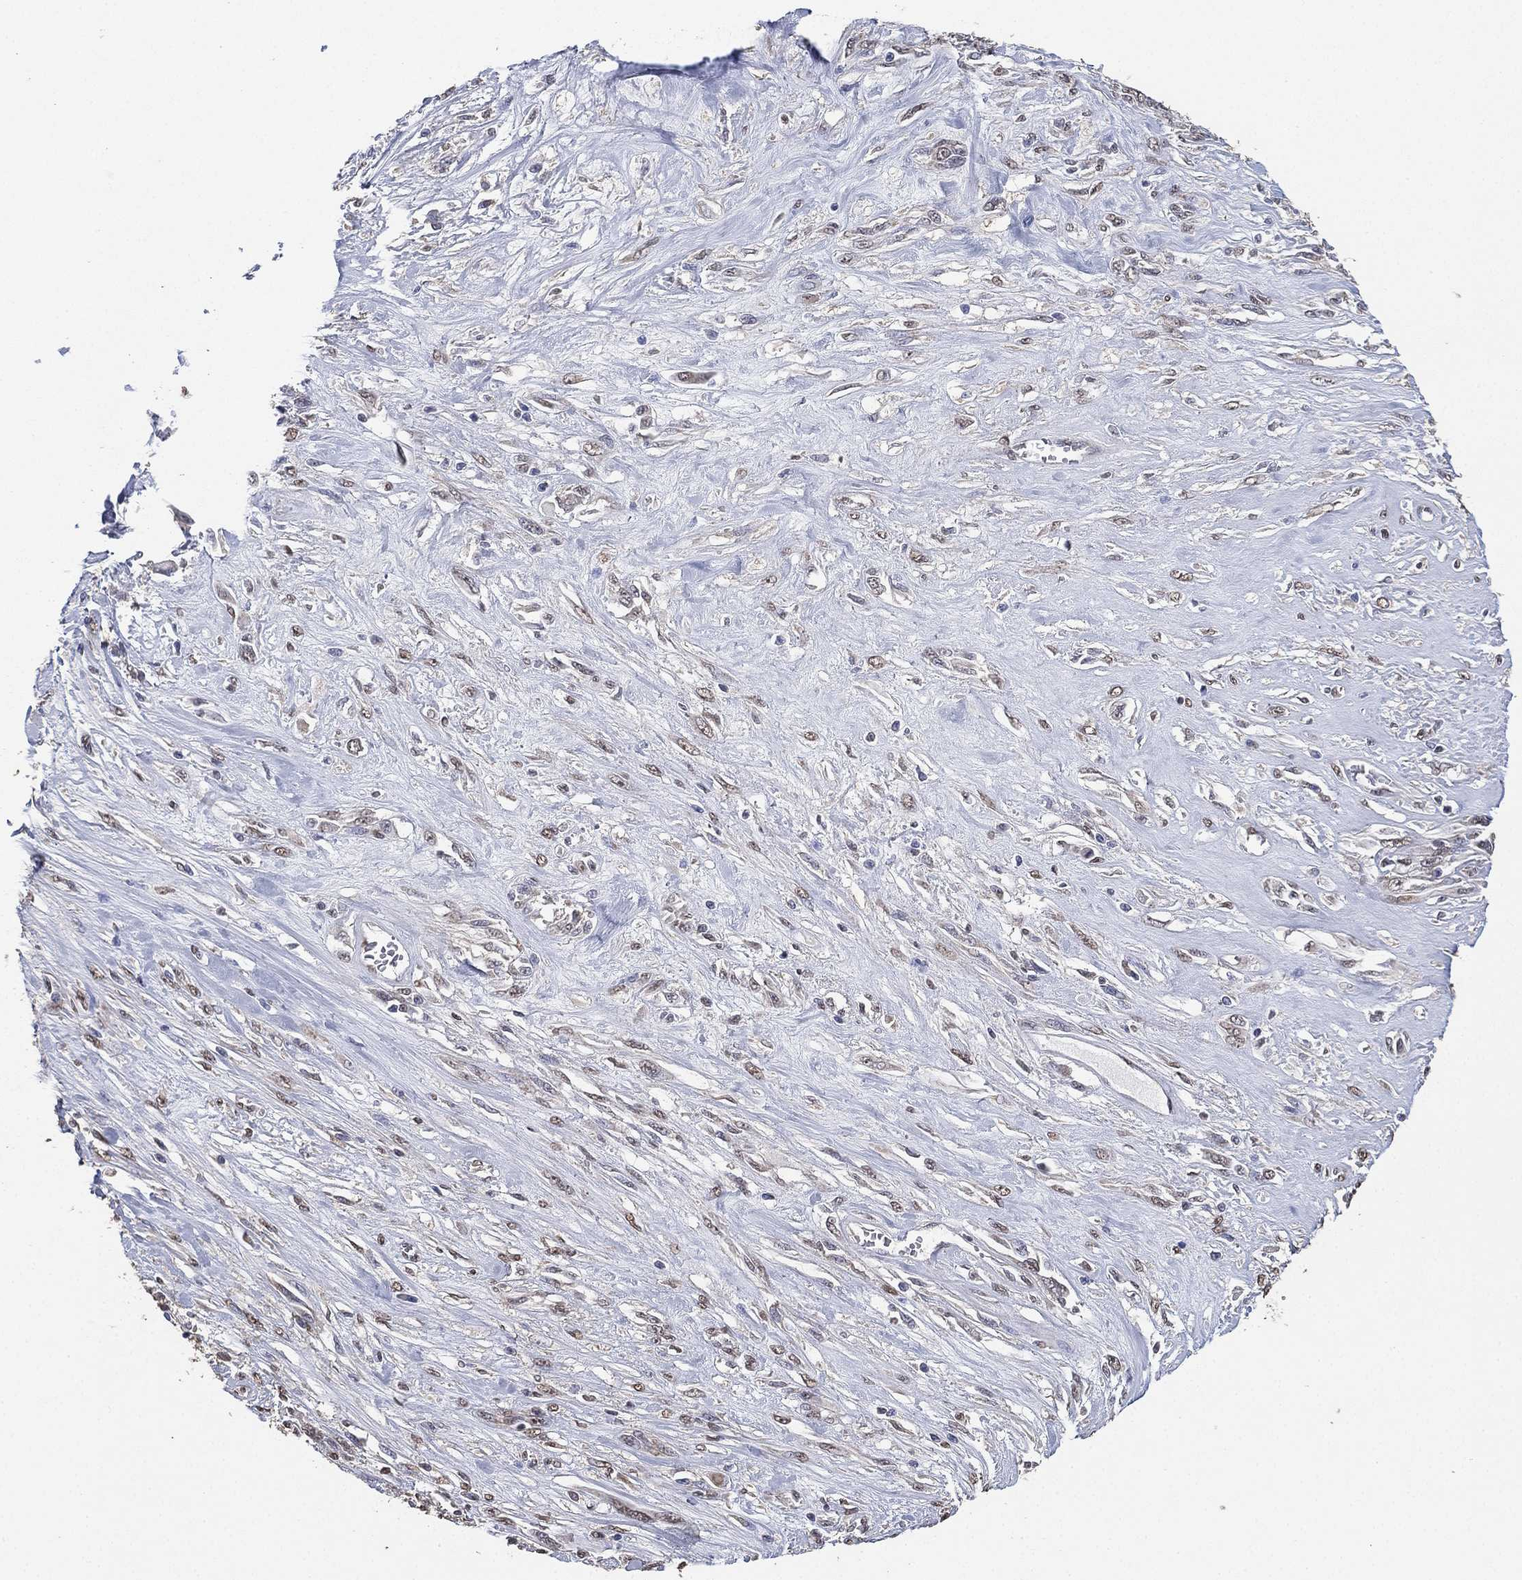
{"staining": {"intensity": "negative", "quantity": "none", "location": "none"}, "tissue": "melanoma", "cell_type": "Tumor cells", "image_type": "cancer", "snomed": [{"axis": "morphology", "description": "Malignant melanoma, NOS"}, {"axis": "topography", "description": "Skin"}], "caption": "A high-resolution photomicrograph shows immunohistochemistry (IHC) staining of malignant melanoma, which reveals no significant positivity in tumor cells.", "gene": "ALDH7A1", "patient": {"sex": "female", "age": 91}}